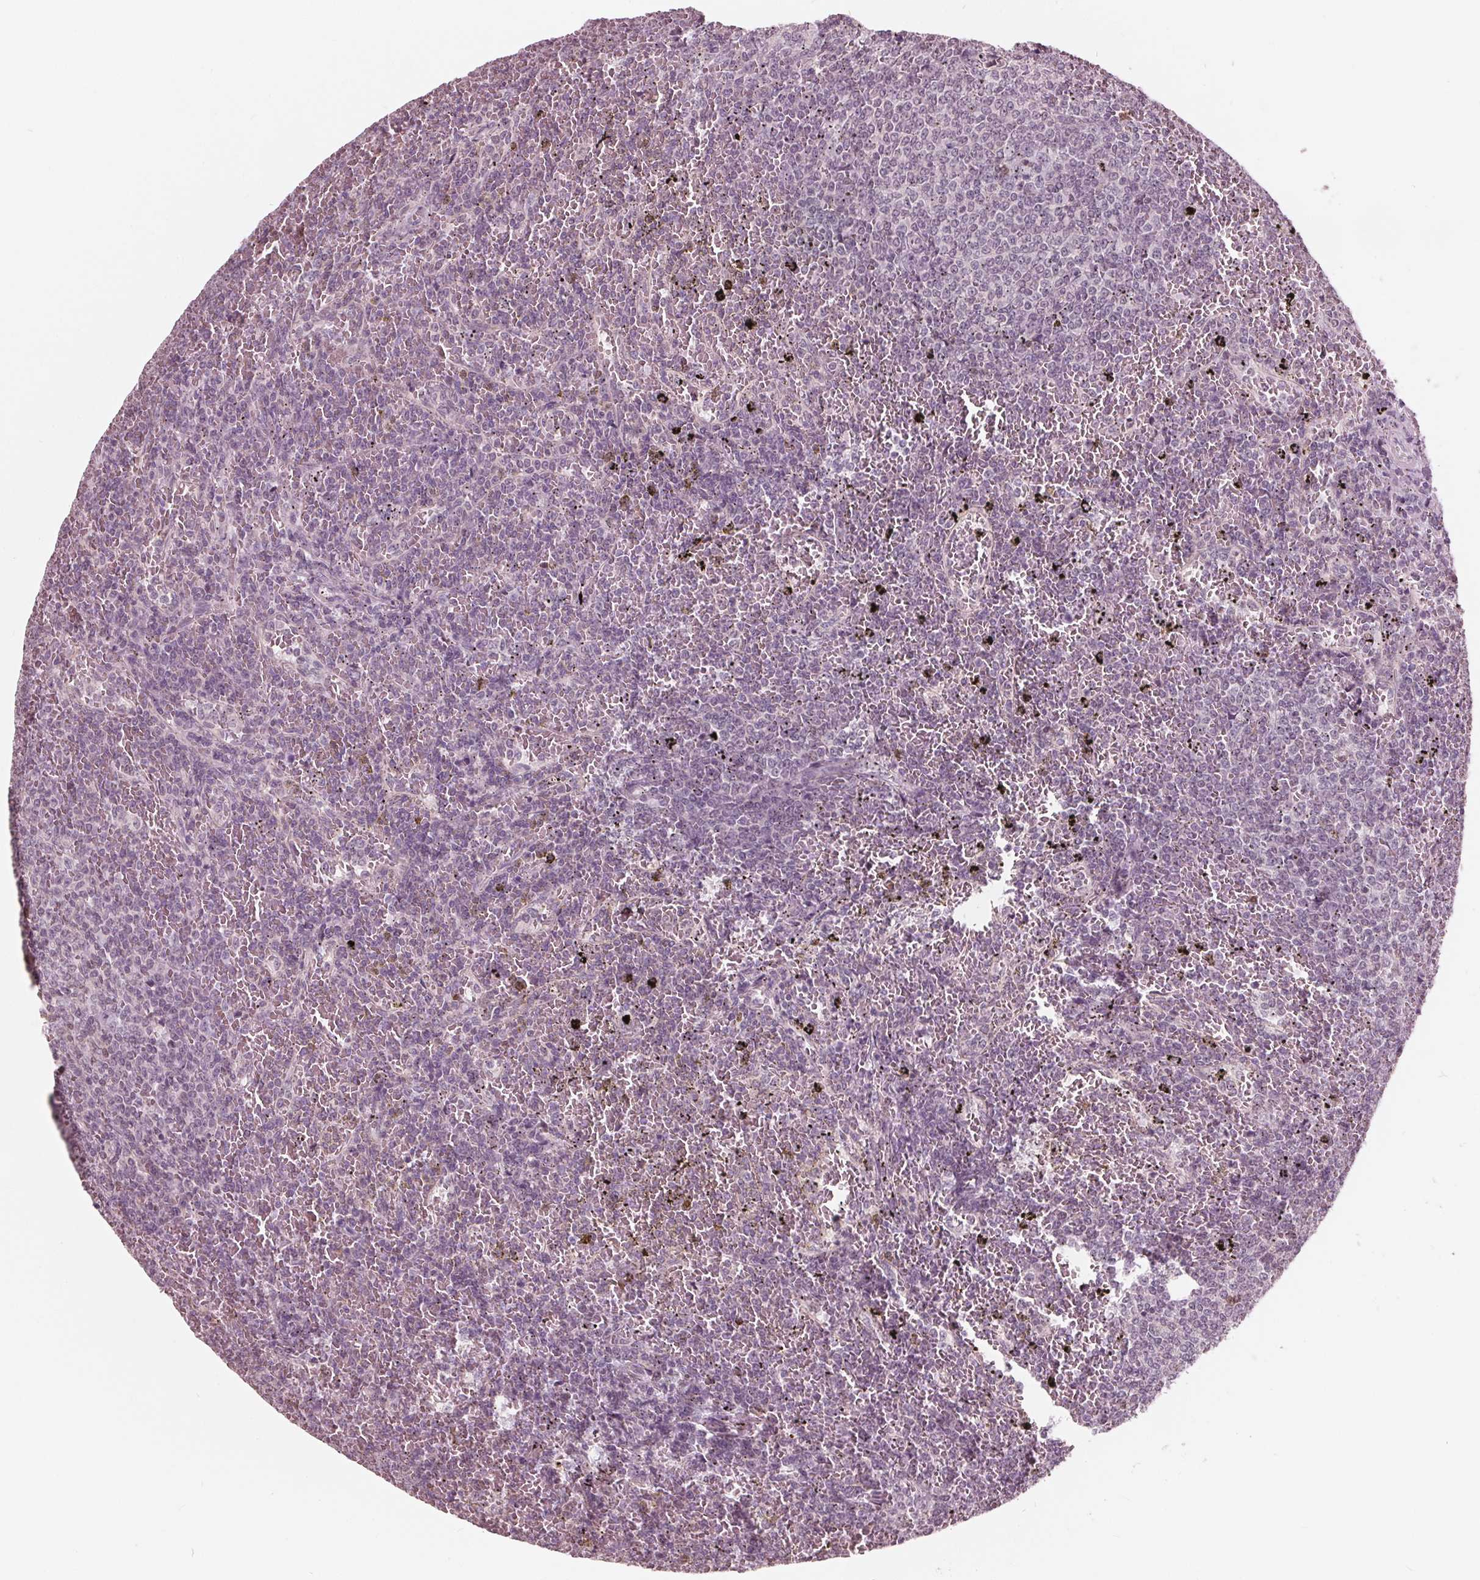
{"staining": {"intensity": "negative", "quantity": "none", "location": "none"}, "tissue": "lymphoma", "cell_type": "Tumor cells", "image_type": "cancer", "snomed": [{"axis": "morphology", "description": "Malignant lymphoma, non-Hodgkin's type, Low grade"}, {"axis": "topography", "description": "Spleen"}], "caption": "Immunohistochemistry photomicrograph of neoplastic tissue: human lymphoma stained with DAB displays no significant protein expression in tumor cells.", "gene": "ING3", "patient": {"sex": "female", "age": 77}}